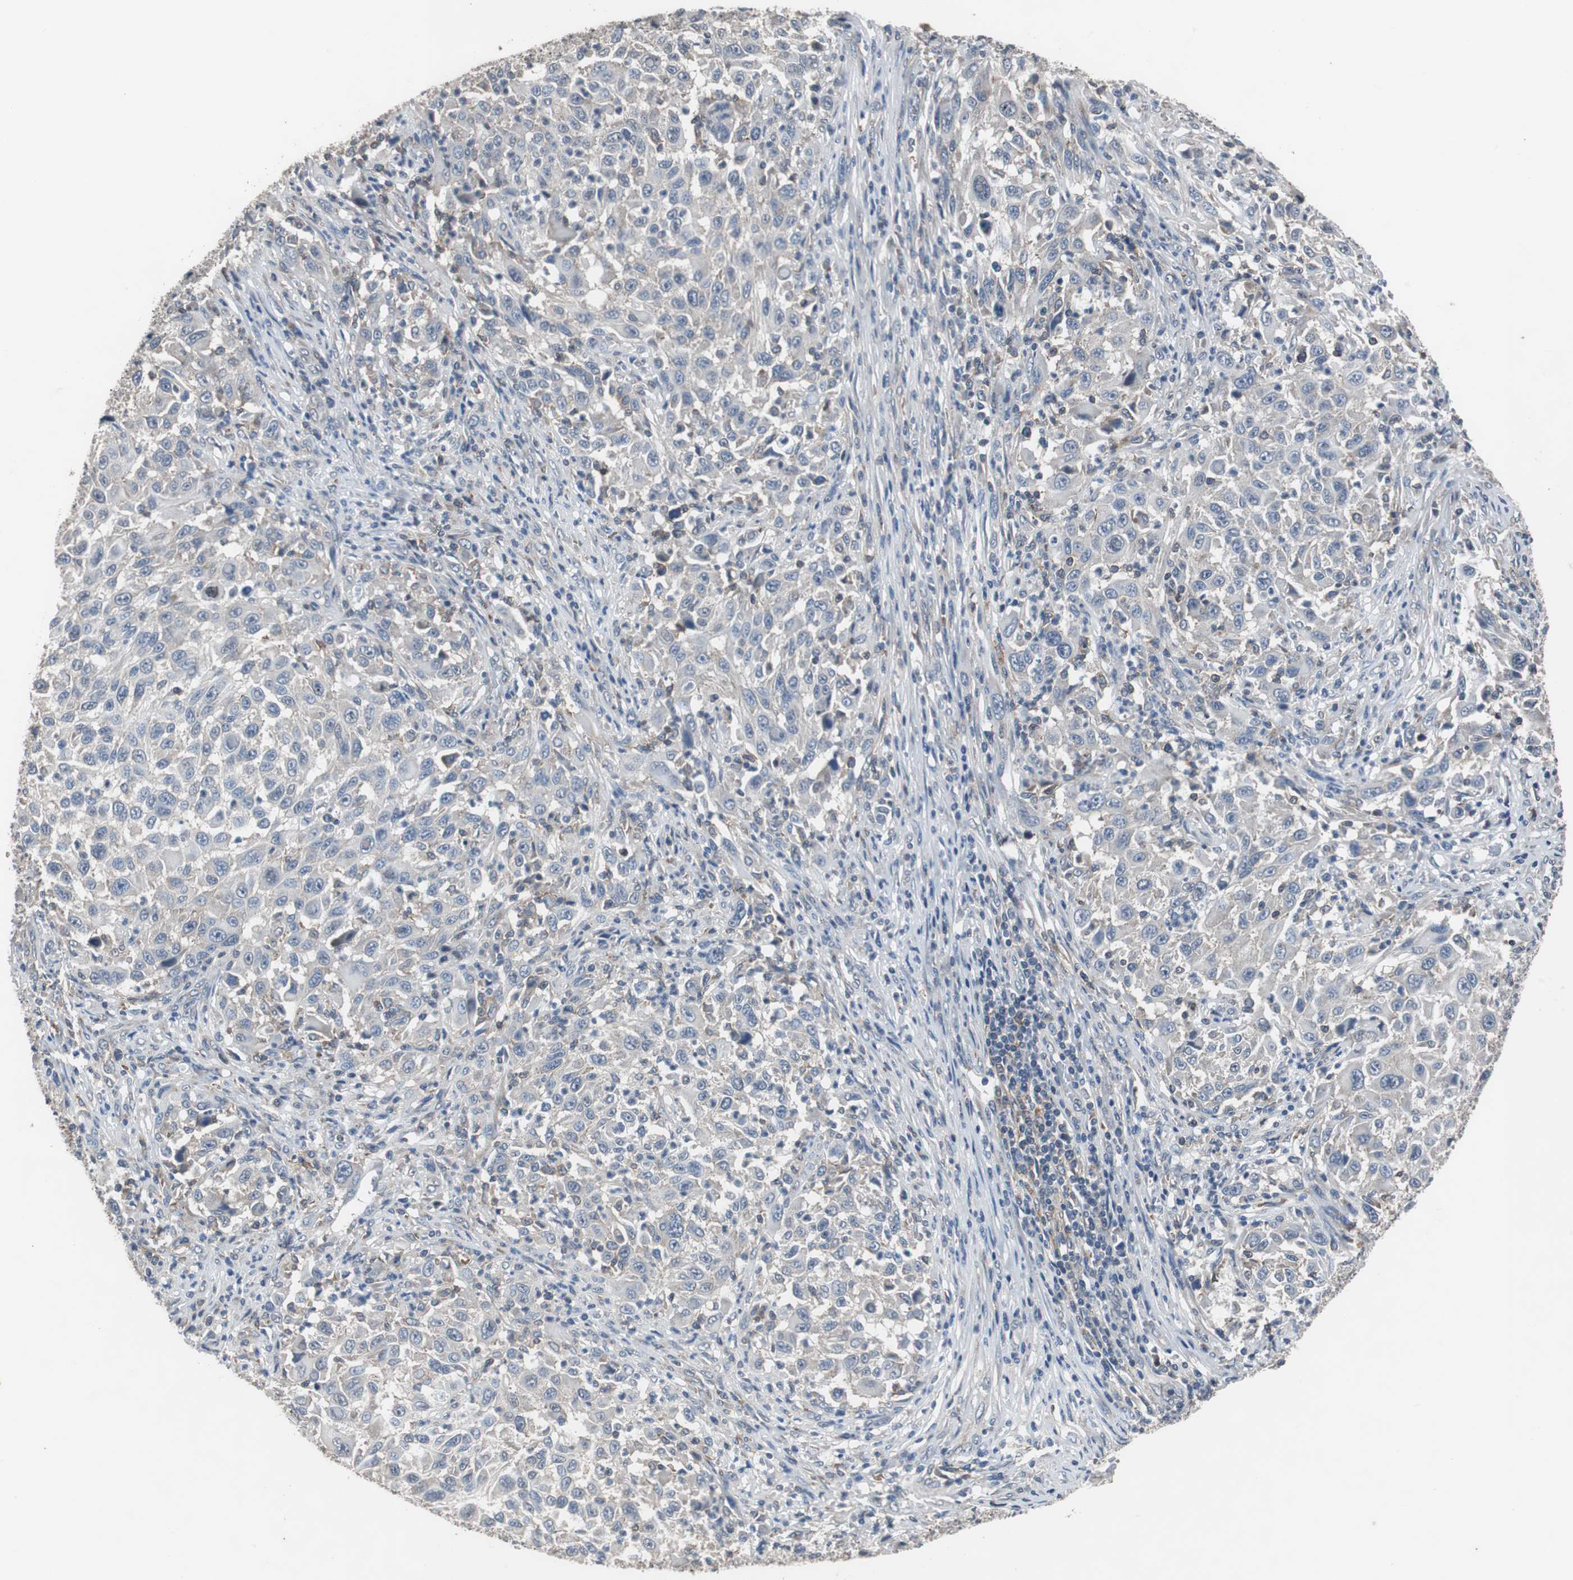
{"staining": {"intensity": "negative", "quantity": "none", "location": "none"}, "tissue": "melanoma", "cell_type": "Tumor cells", "image_type": "cancer", "snomed": [{"axis": "morphology", "description": "Malignant melanoma, Metastatic site"}, {"axis": "topography", "description": "Lymph node"}], "caption": "The immunohistochemistry photomicrograph has no significant staining in tumor cells of melanoma tissue. (DAB immunohistochemistry (IHC), high magnification).", "gene": "USP10", "patient": {"sex": "male", "age": 61}}